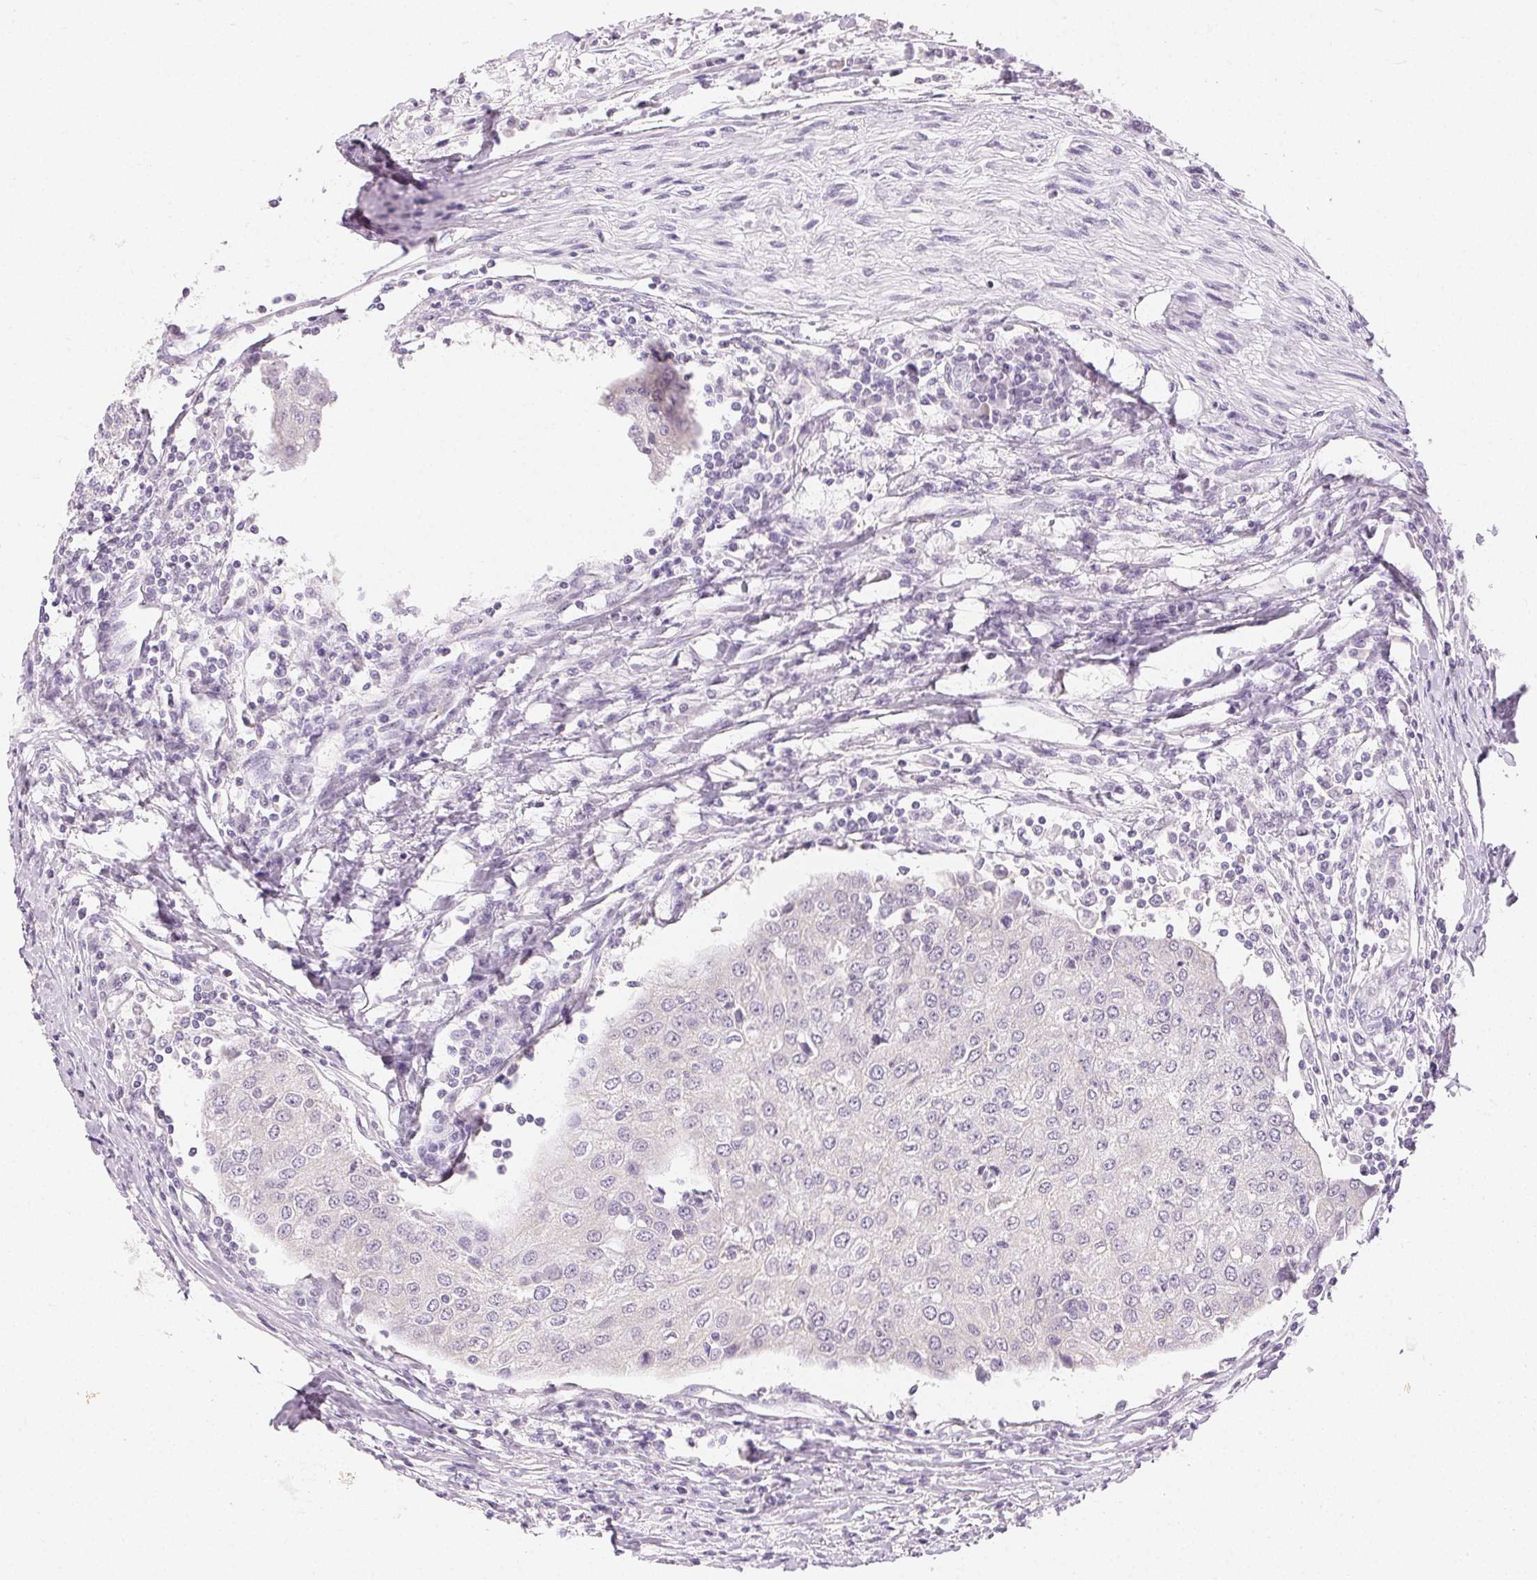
{"staining": {"intensity": "negative", "quantity": "none", "location": "none"}, "tissue": "urothelial cancer", "cell_type": "Tumor cells", "image_type": "cancer", "snomed": [{"axis": "morphology", "description": "Urothelial carcinoma, High grade"}, {"axis": "topography", "description": "Urinary bladder"}], "caption": "Immunohistochemical staining of high-grade urothelial carcinoma reveals no significant positivity in tumor cells.", "gene": "SFTPD", "patient": {"sex": "female", "age": 85}}